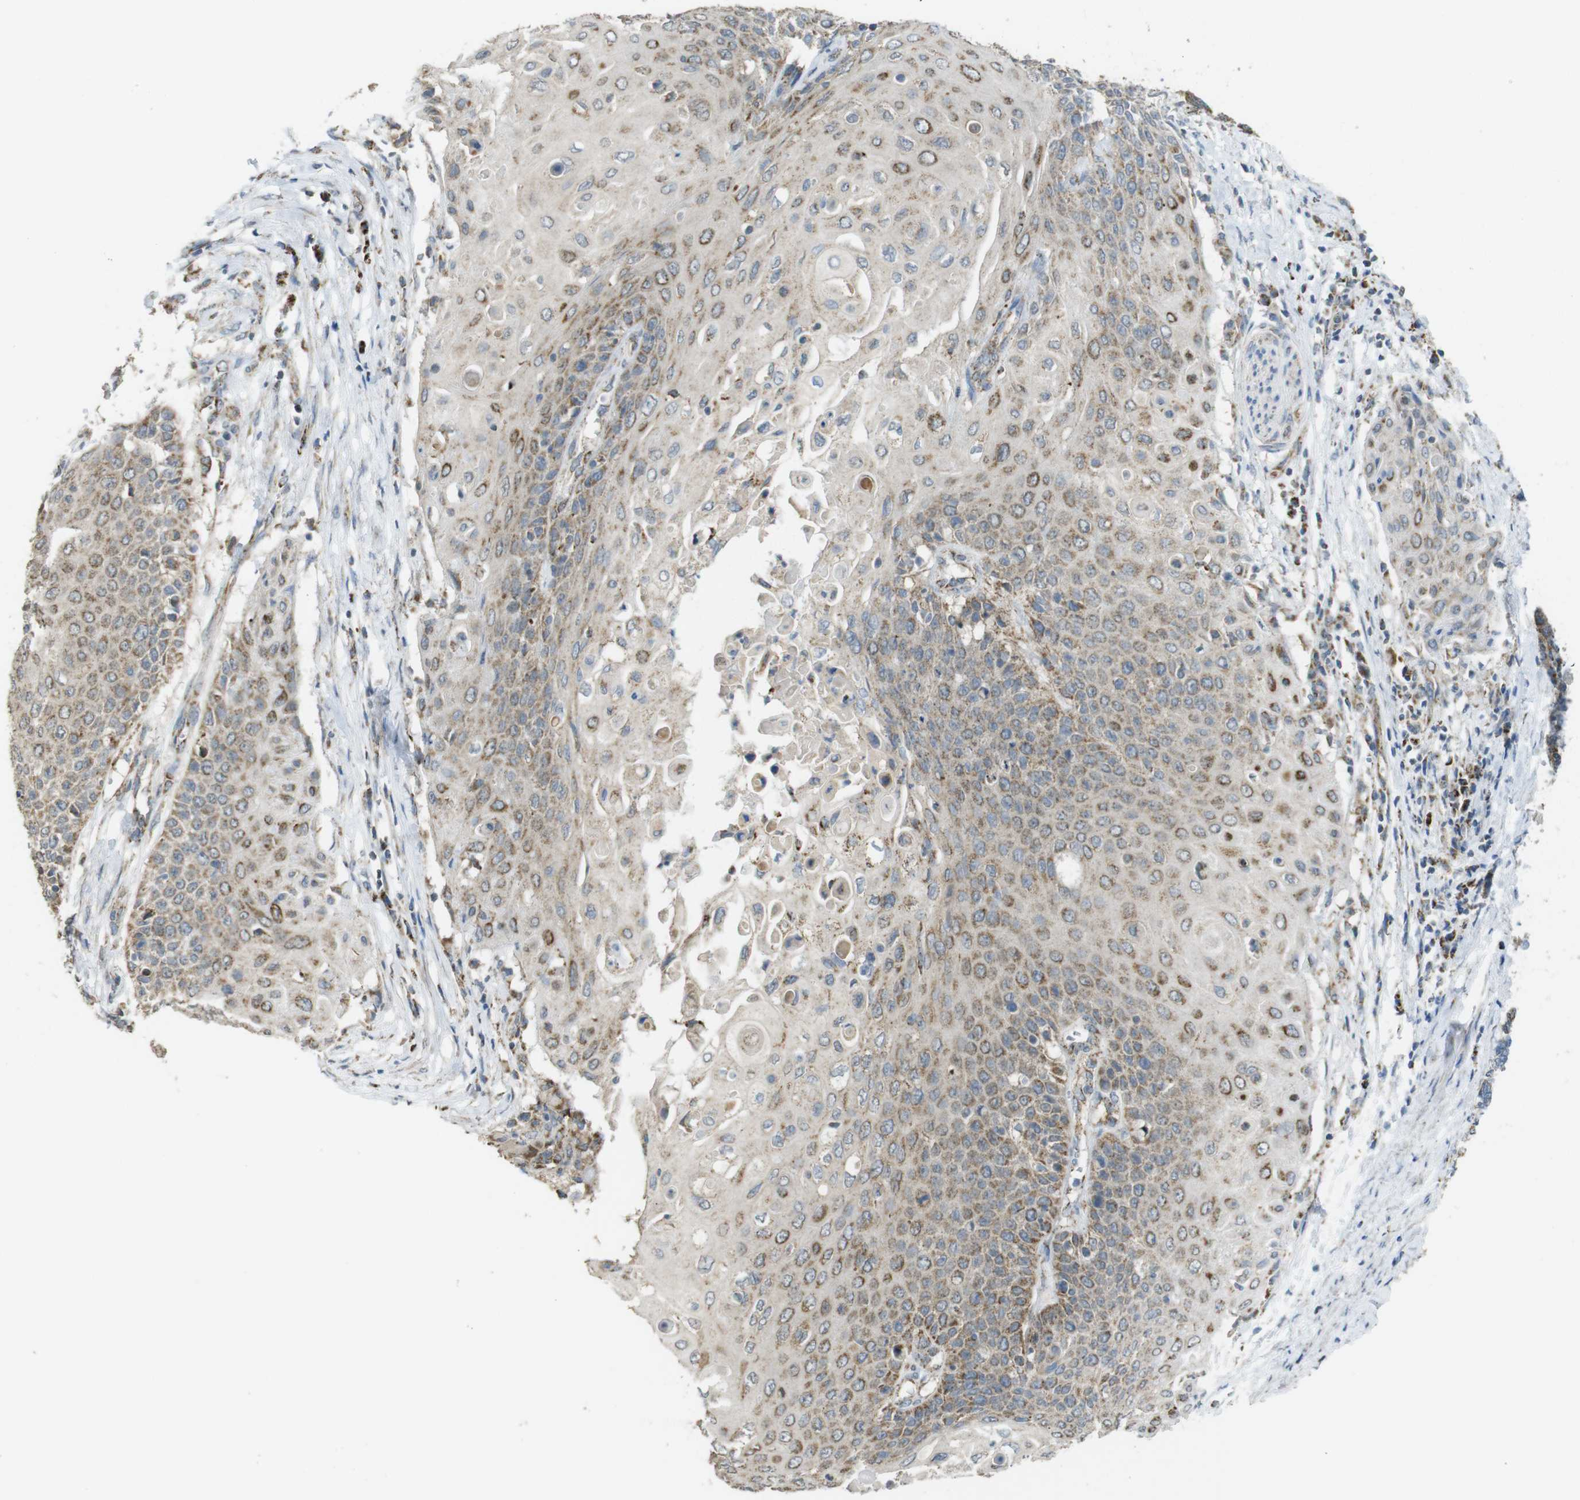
{"staining": {"intensity": "moderate", "quantity": "<25%", "location": "cytoplasmic/membranous"}, "tissue": "cervical cancer", "cell_type": "Tumor cells", "image_type": "cancer", "snomed": [{"axis": "morphology", "description": "Squamous cell carcinoma, NOS"}, {"axis": "topography", "description": "Cervix"}], "caption": "An image showing moderate cytoplasmic/membranous staining in about <25% of tumor cells in cervical squamous cell carcinoma, as visualized by brown immunohistochemical staining.", "gene": "CALHM2", "patient": {"sex": "female", "age": 39}}